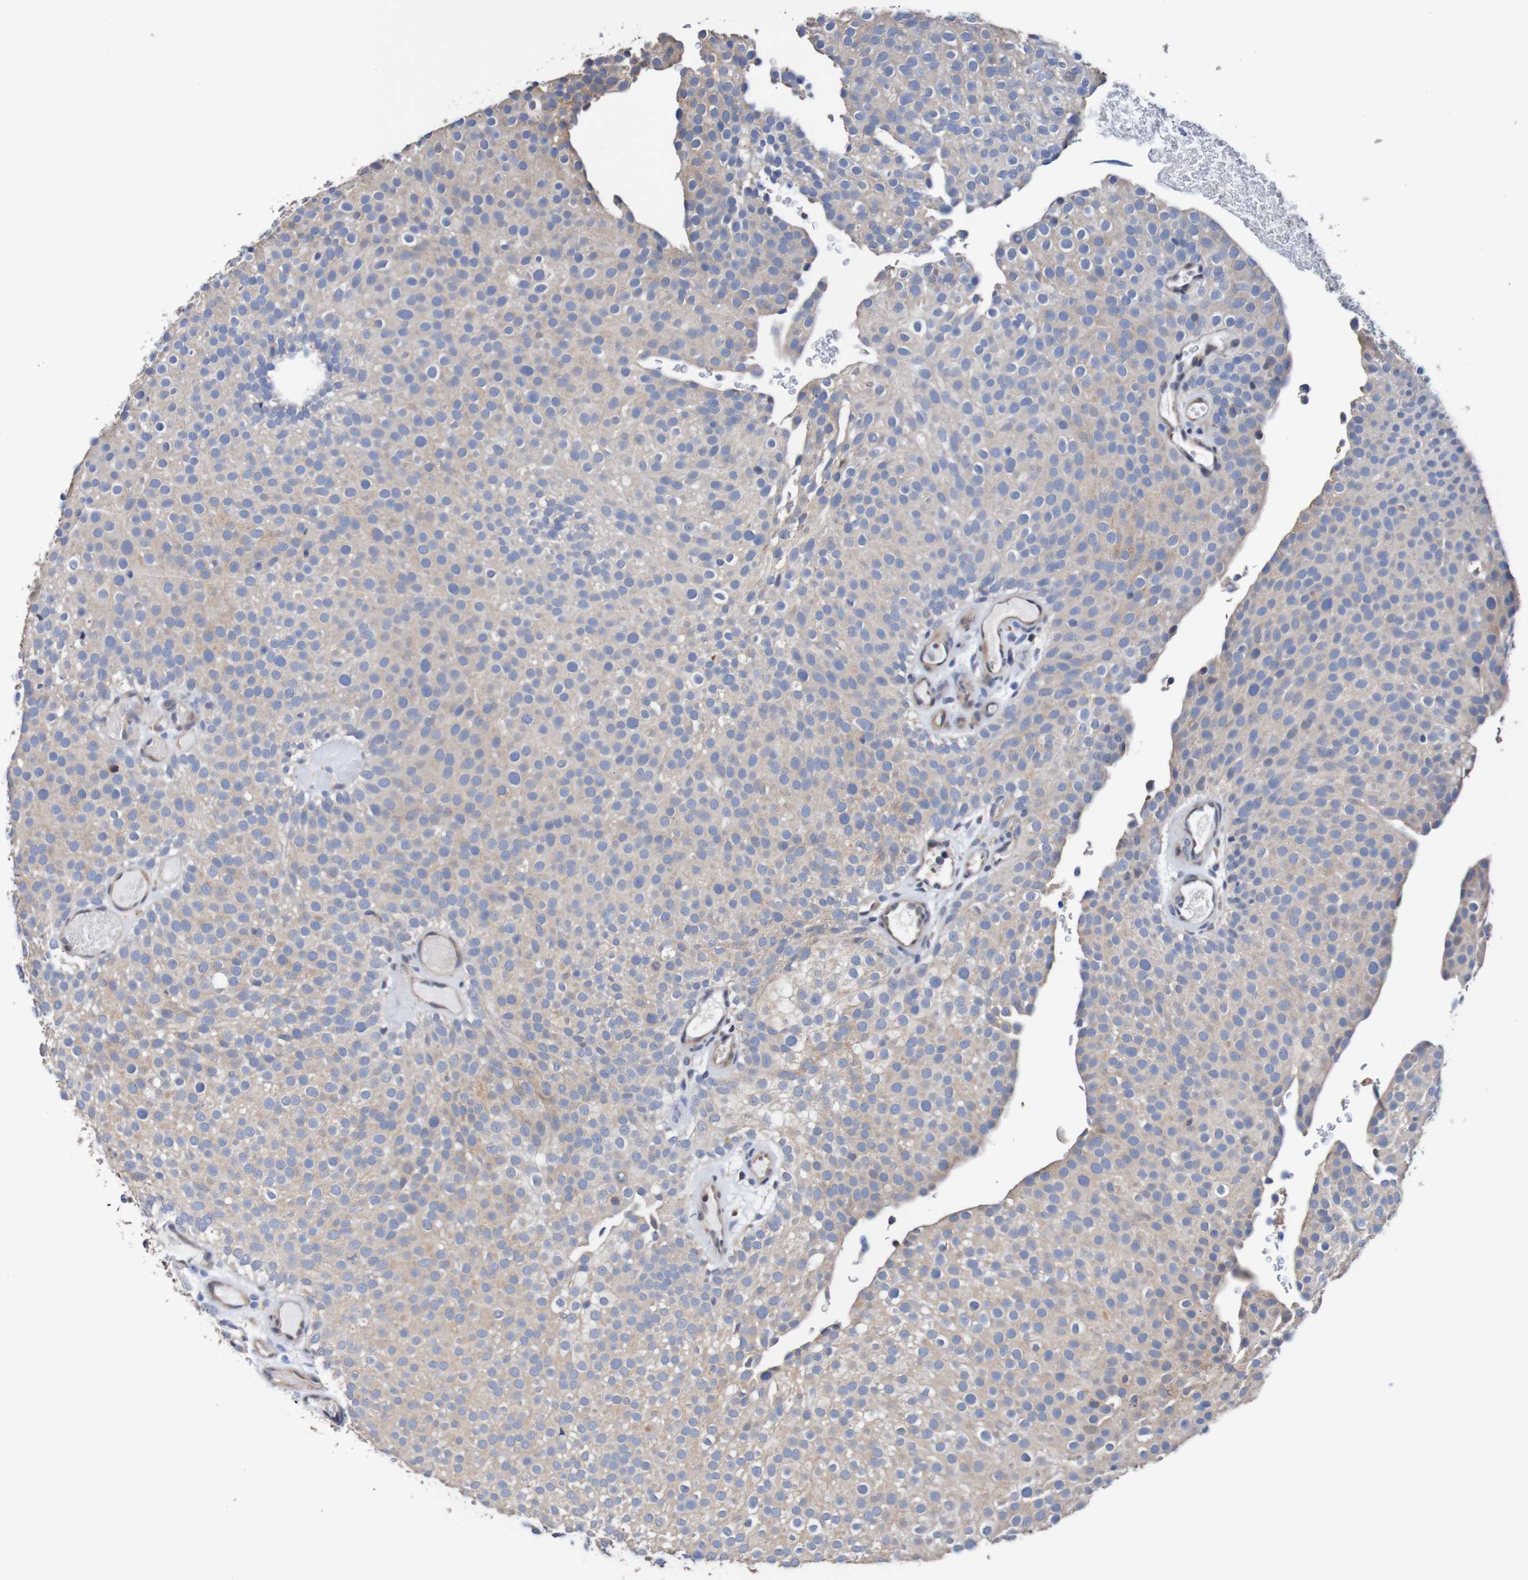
{"staining": {"intensity": "weak", "quantity": ">75%", "location": "cytoplasmic/membranous"}, "tissue": "urothelial cancer", "cell_type": "Tumor cells", "image_type": "cancer", "snomed": [{"axis": "morphology", "description": "Urothelial carcinoma, Low grade"}, {"axis": "topography", "description": "Urinary bladder"}], "caption": "Urothelial cancer stained with a protein marker displays weak staining in tumor cells.", "gene": "FIBP", "patient": {"sex": "male", "age": 78}}